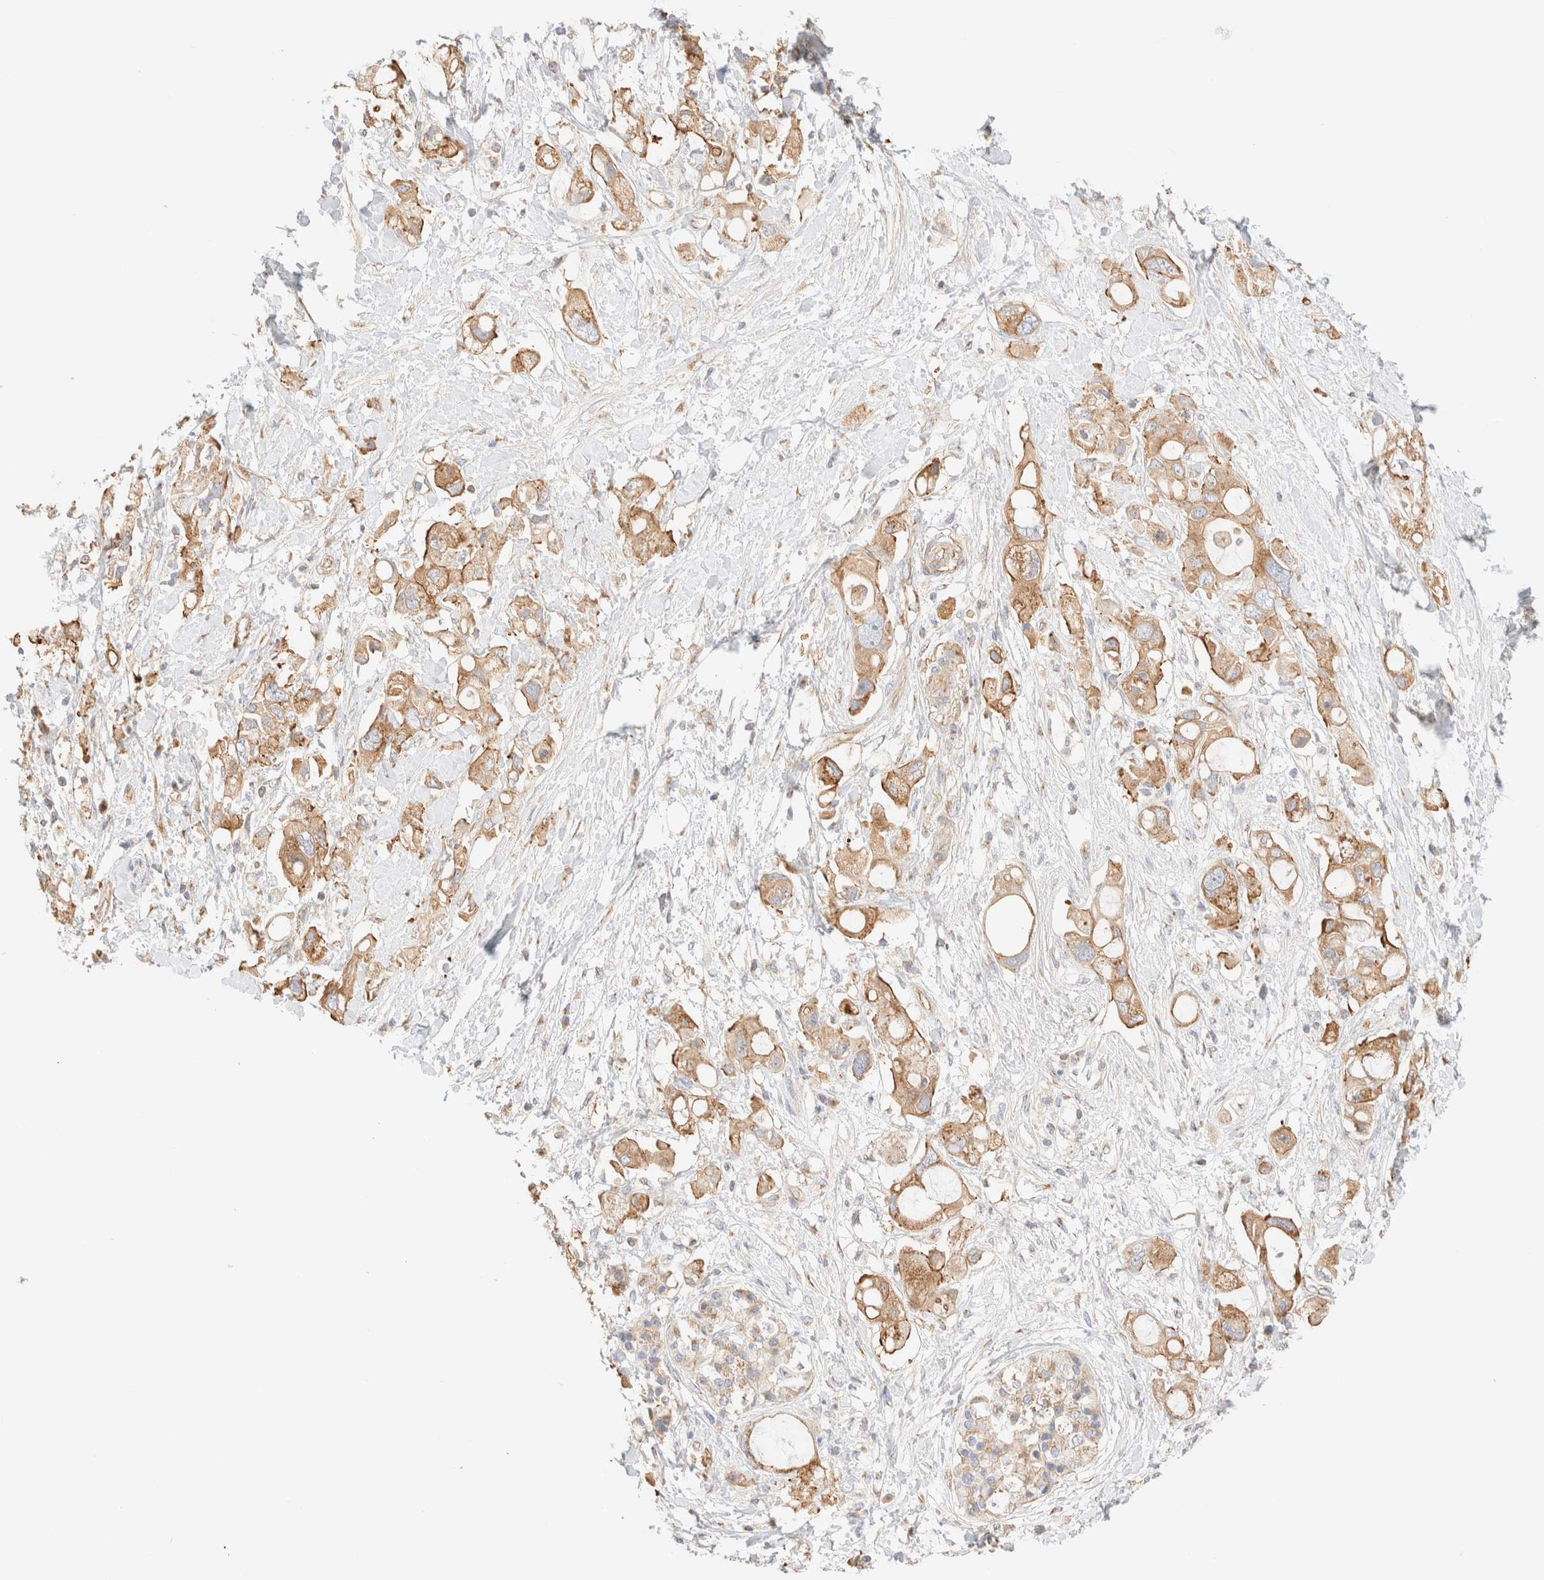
{"staining": {"intensity": "moderate", "quantity": ">75%", "location": "cytoplasmic/membranous"}, "tissue": "pancreatic cancer", "cell_type": "Tumor cells", "image_type": "cancer", "snomed": [{"axis": "morphology", "description": "Adenocarcinoma, NOS"}, {"axis": "topography", "description": "Pancreas"}], "caption": "Moderate cytoplasmic/membranous positivity is seen in about >75% of tumor cells in pancreatic cancer (adenocarcinoma).", "gene": "MYO10", "patient": {"sex": "female", "age": 56}}